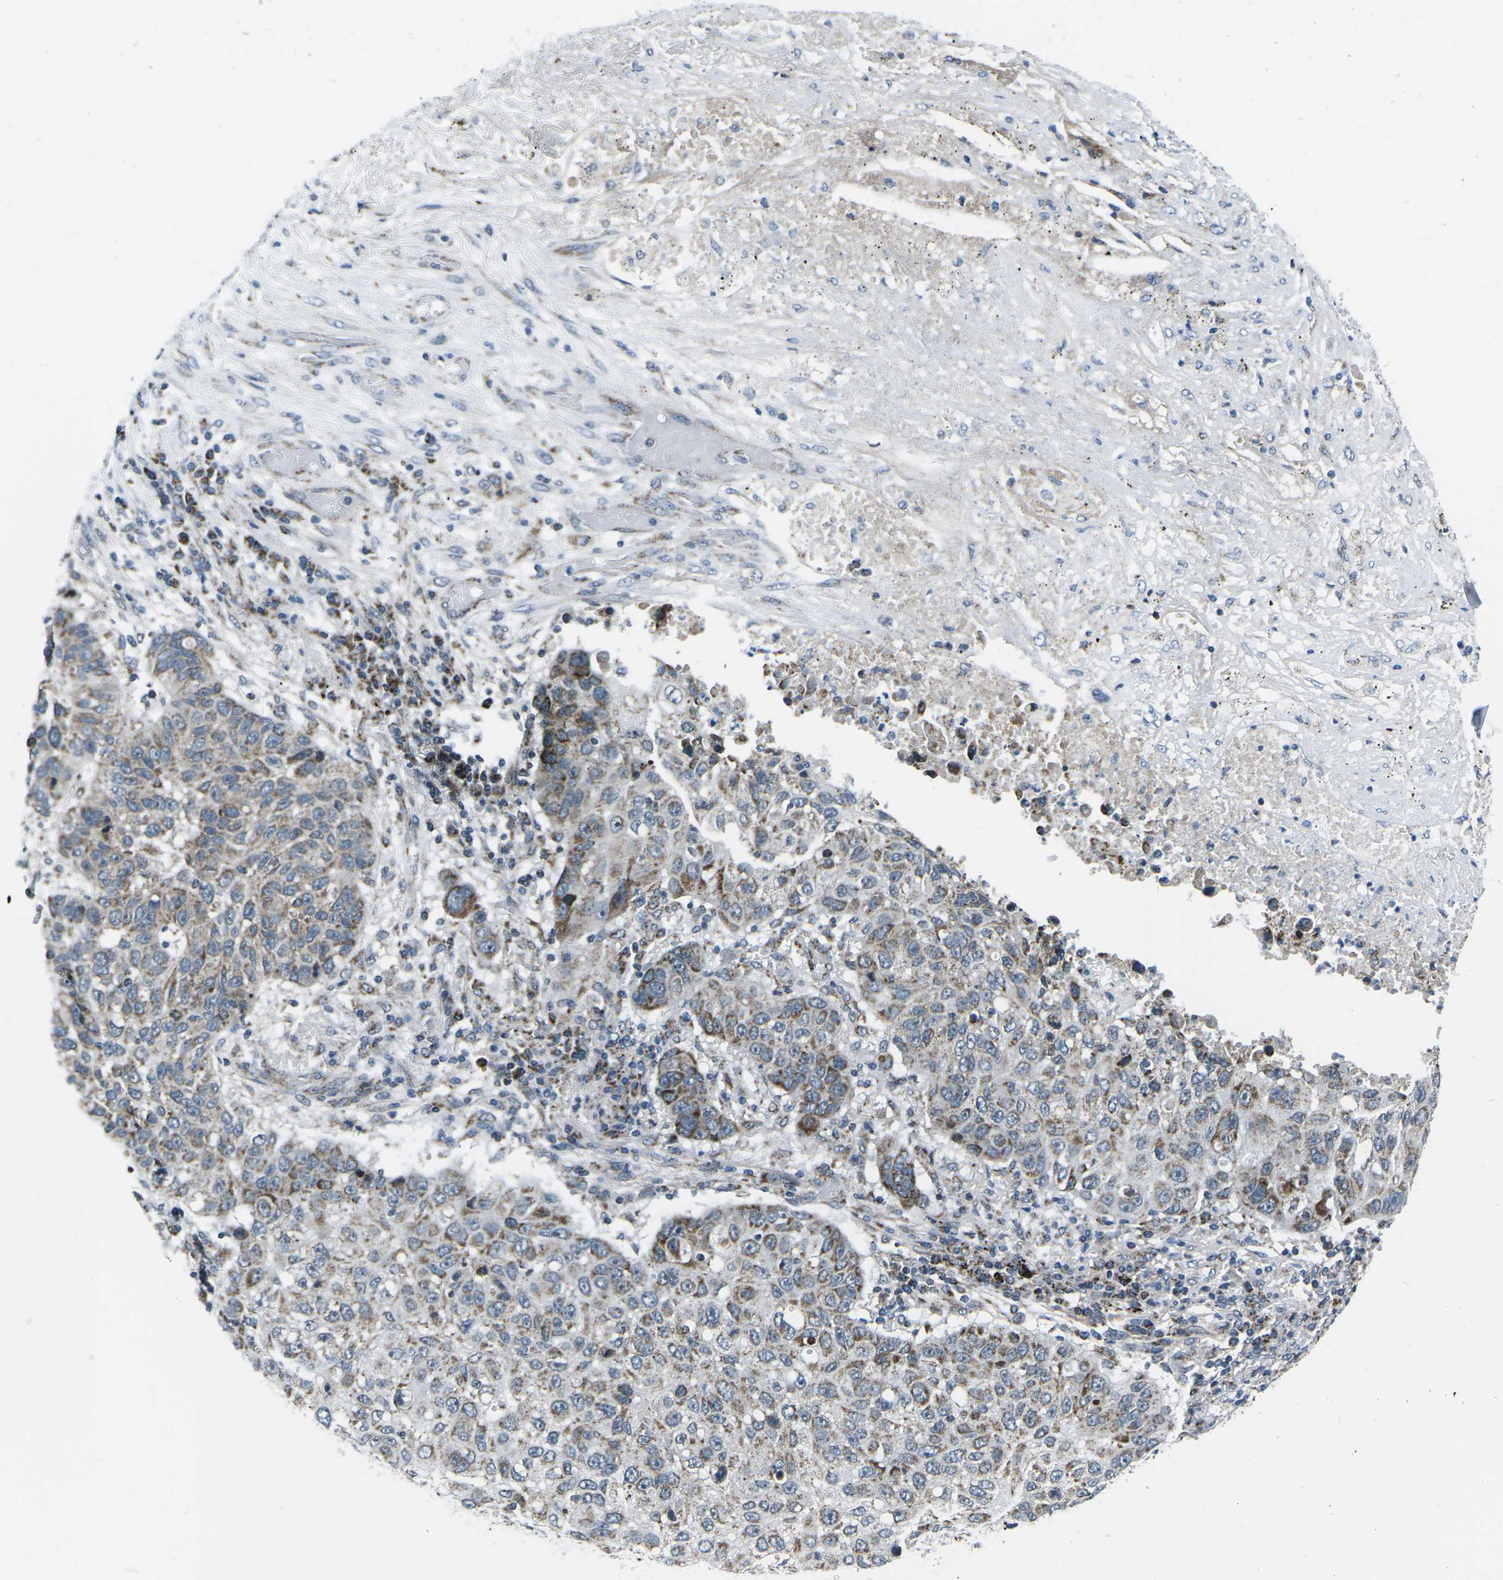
{"staining": {"intensity": "weak", "quantity": ">75%", "location": "cytoplasmic/membranous"}, "tissue": "lung cancer", "cell_type": "Tumor cells", "image_type": "cancer", "snomed": [{"axis": "morphology", "description": "Squamous cell carcinoma, NOS"}, {"axis": "topography", "description": "Lung"}], "caption": "DAB (3,3'-diaminobenzidine) immunohistochemical staining of human lung cancer exhibits weak cytoplasmic/membranous protein positivity in approximately >75% of tumor cells. The protein of interest is stained brown, and the nuclei are stained in blue (DAB (3,3'-diaminobenzidine) IHC with brightfield microscopy, high magnification).", "gene": "RFESD", "patient": {"sex": "male", "age": 57}}